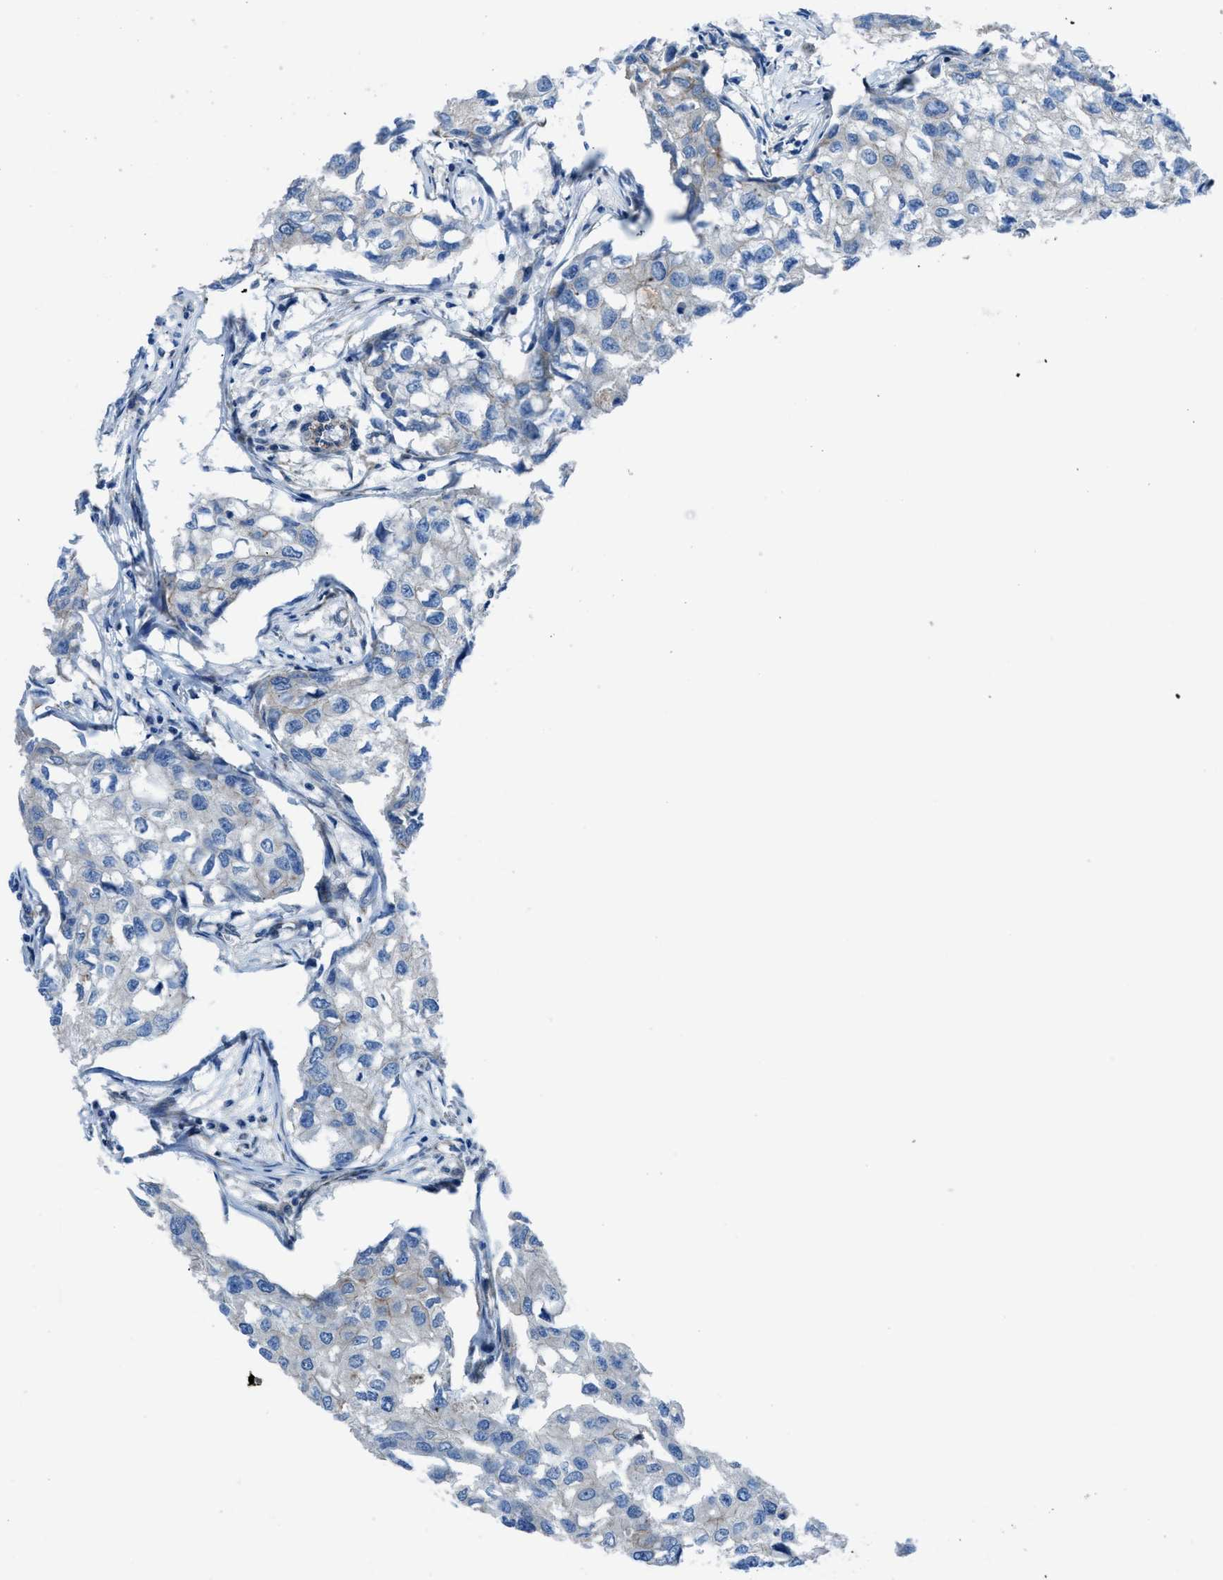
{"staining": {"intensity": "negative", "quantity": "none", "location": "none"}, "tissue": "breast cancer", "cell_type": "Tumor cells", "image_type": "cancer", "snomed": [{"axis": "morphology", "description": "Duct carcinoma"}, {"axis": "topography", "description": "Breast"}], "caption": "Tumor cells show no significant staining in breast invasive ductal carcinoma.", "gene": "PRKN", "patient": {"sex": "female", "age": 27}}